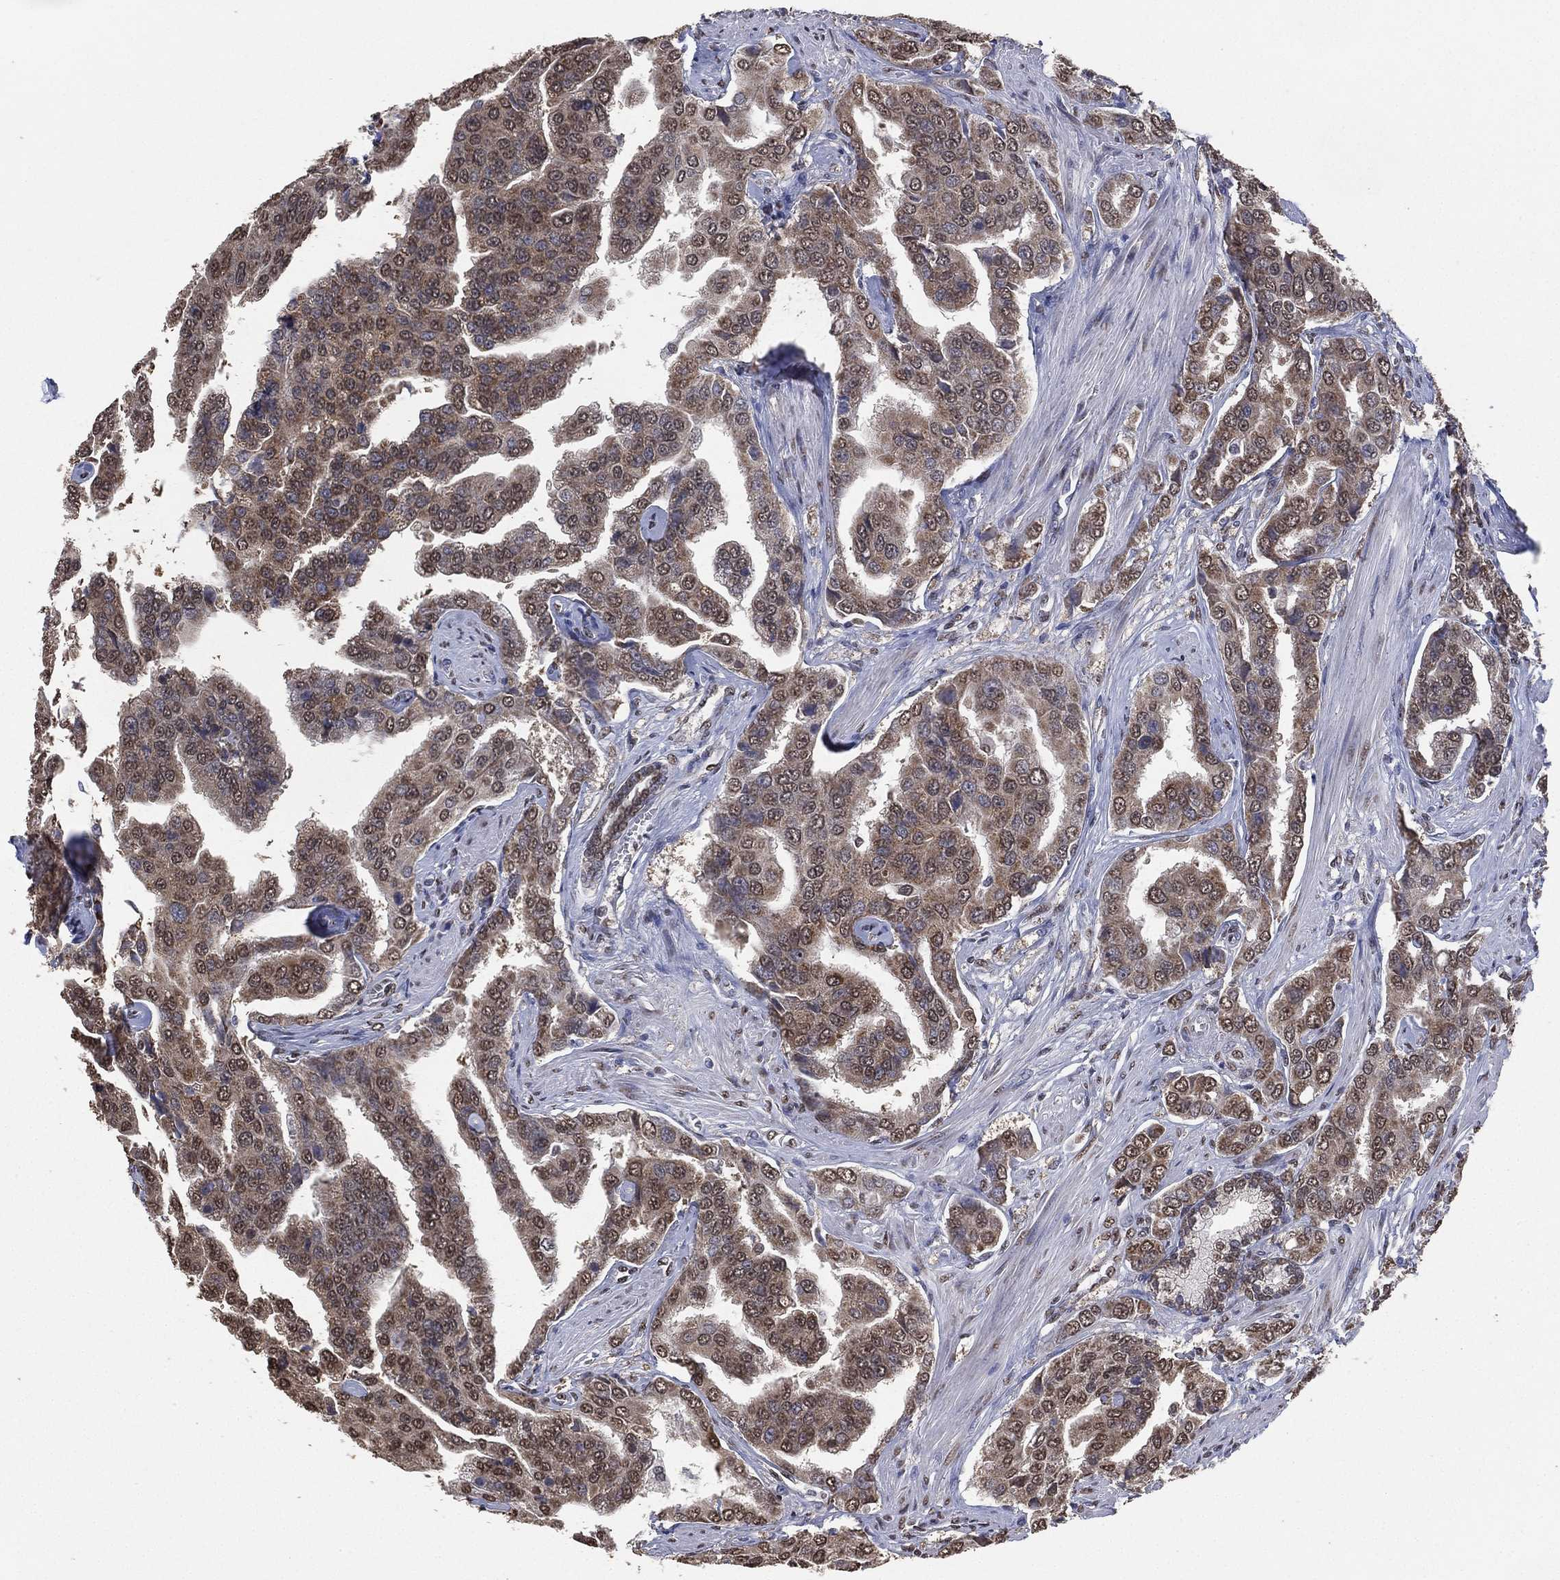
{"staining": {"intensity": "weak", "quantity": ">75%", "location": "cytoplasmic/membranous,nuclear"}, "tissue": "prostate cancer", "cell_type": "Tumor cells", "image_type": "cancer", "snomed": [{"axis": "morphology", "description": "Adenocarcinoma, NOS"}, {"axis": "topography", "description": "Prostate and seminal vesicle, NOS"}, {"axis": "topography", "description": "Prostate"}], "caption": "Brown immunohistochemical staining in human prostate adenocarcinoma displays weak cytoplasmic/membranous and nuclear positivity in approximately >75% of tumor cells.", "gene": "ALDH7A1", "patient": {"sex": "male", "age": 69}}